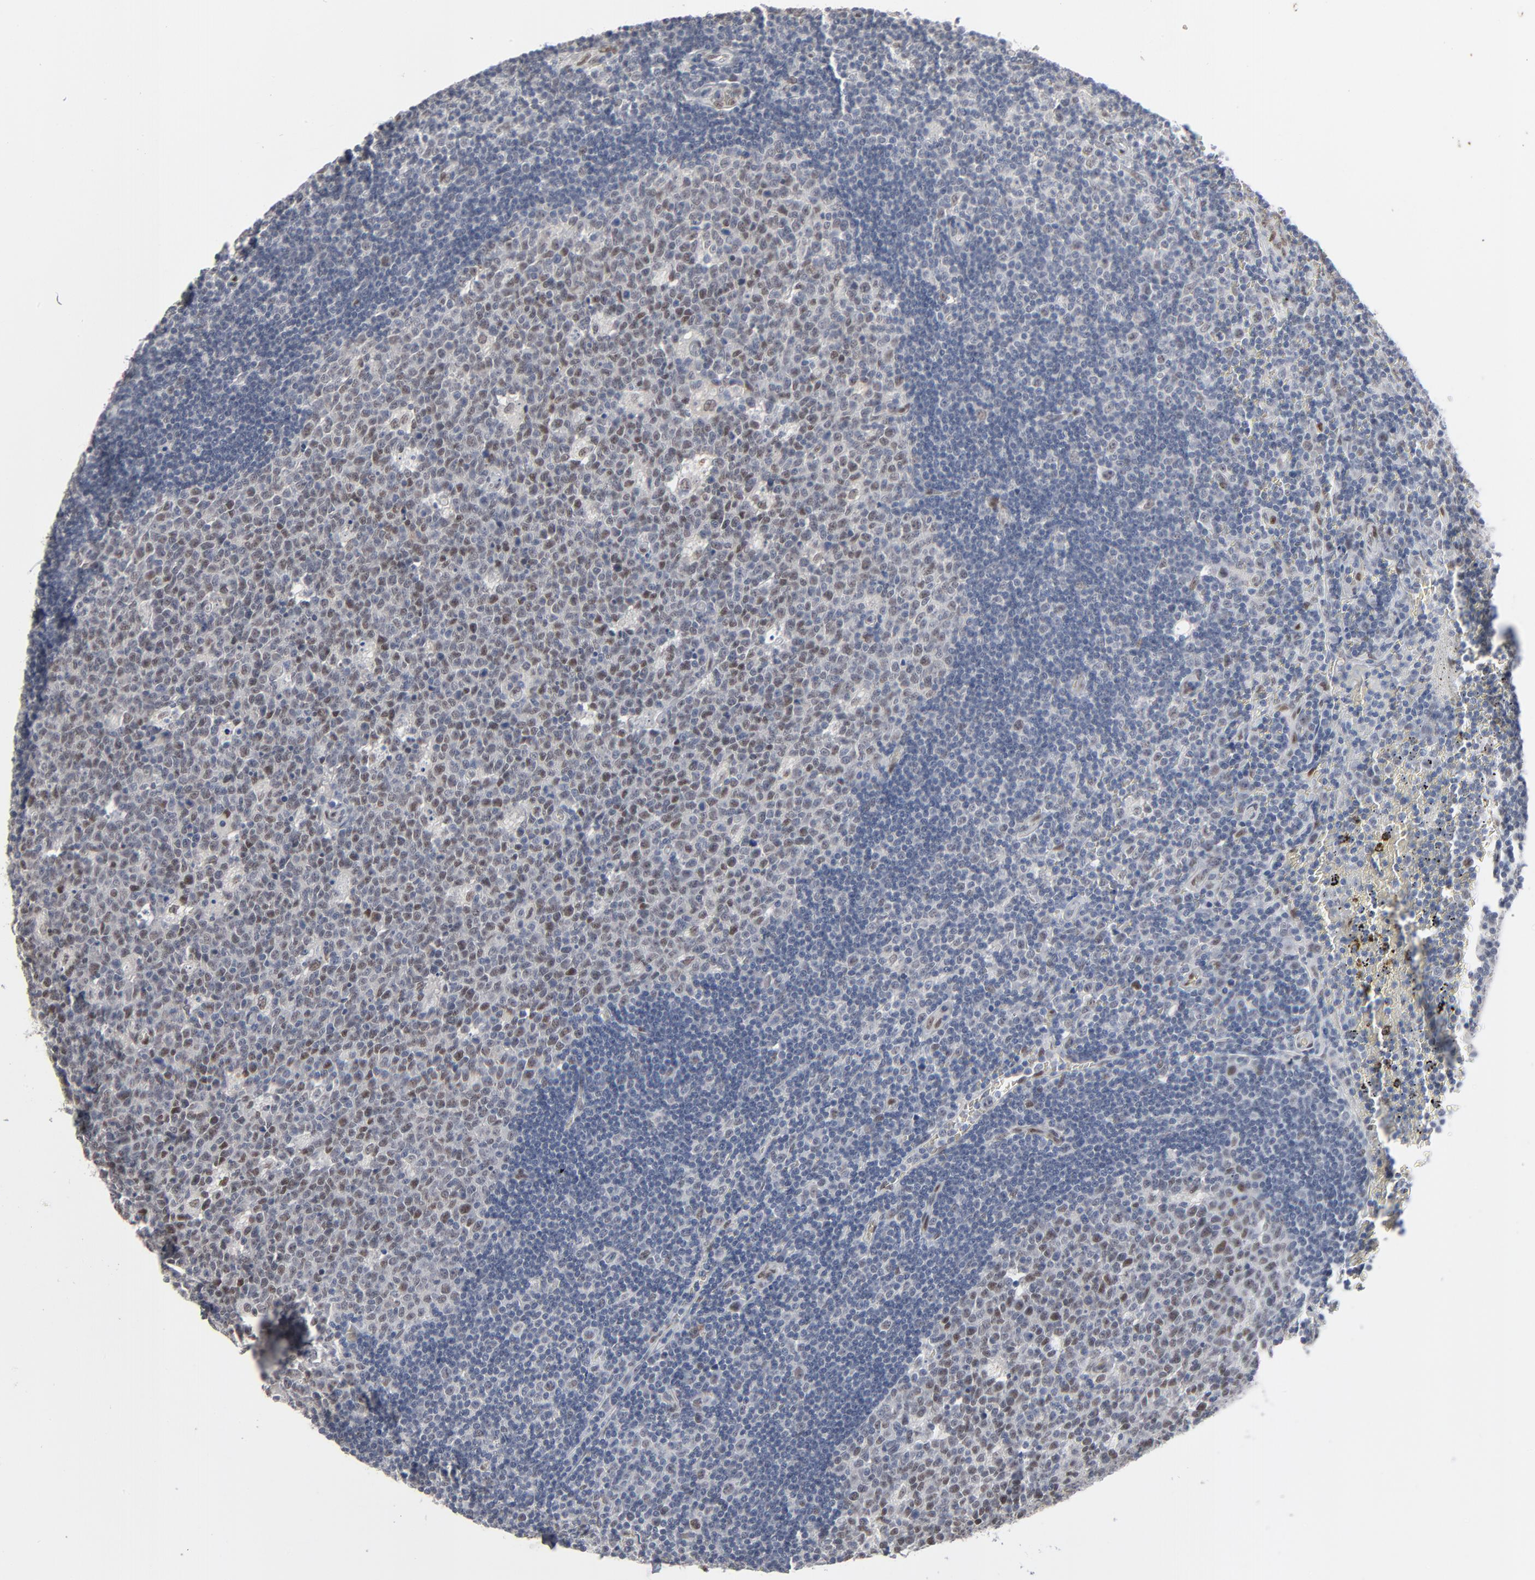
{"staining": {"intensity": "weak", "quantity": "25%-75%", "location": "nuclear"}, "tissue": "lymph node", "cell_type": "Germinal center cells", "image_type": "normal", "snomed": [{"axis": "morphology", "description": "Normal tissue, NOS"}, {"axis": "topography", "description": "Lymph node"}, {"axis": "topography", "description": "Salivary gland"}], "caption": "Lymph node was stained to show a protein in brown. There is low levels of weak nuclear staining in about 25%-75% of germinal center cells. Immunohistochemistry stains the protein in brown and the nuclei are stained blue.", "gene": "ATF7", "patient": {"sex": "male", "age": 8}}